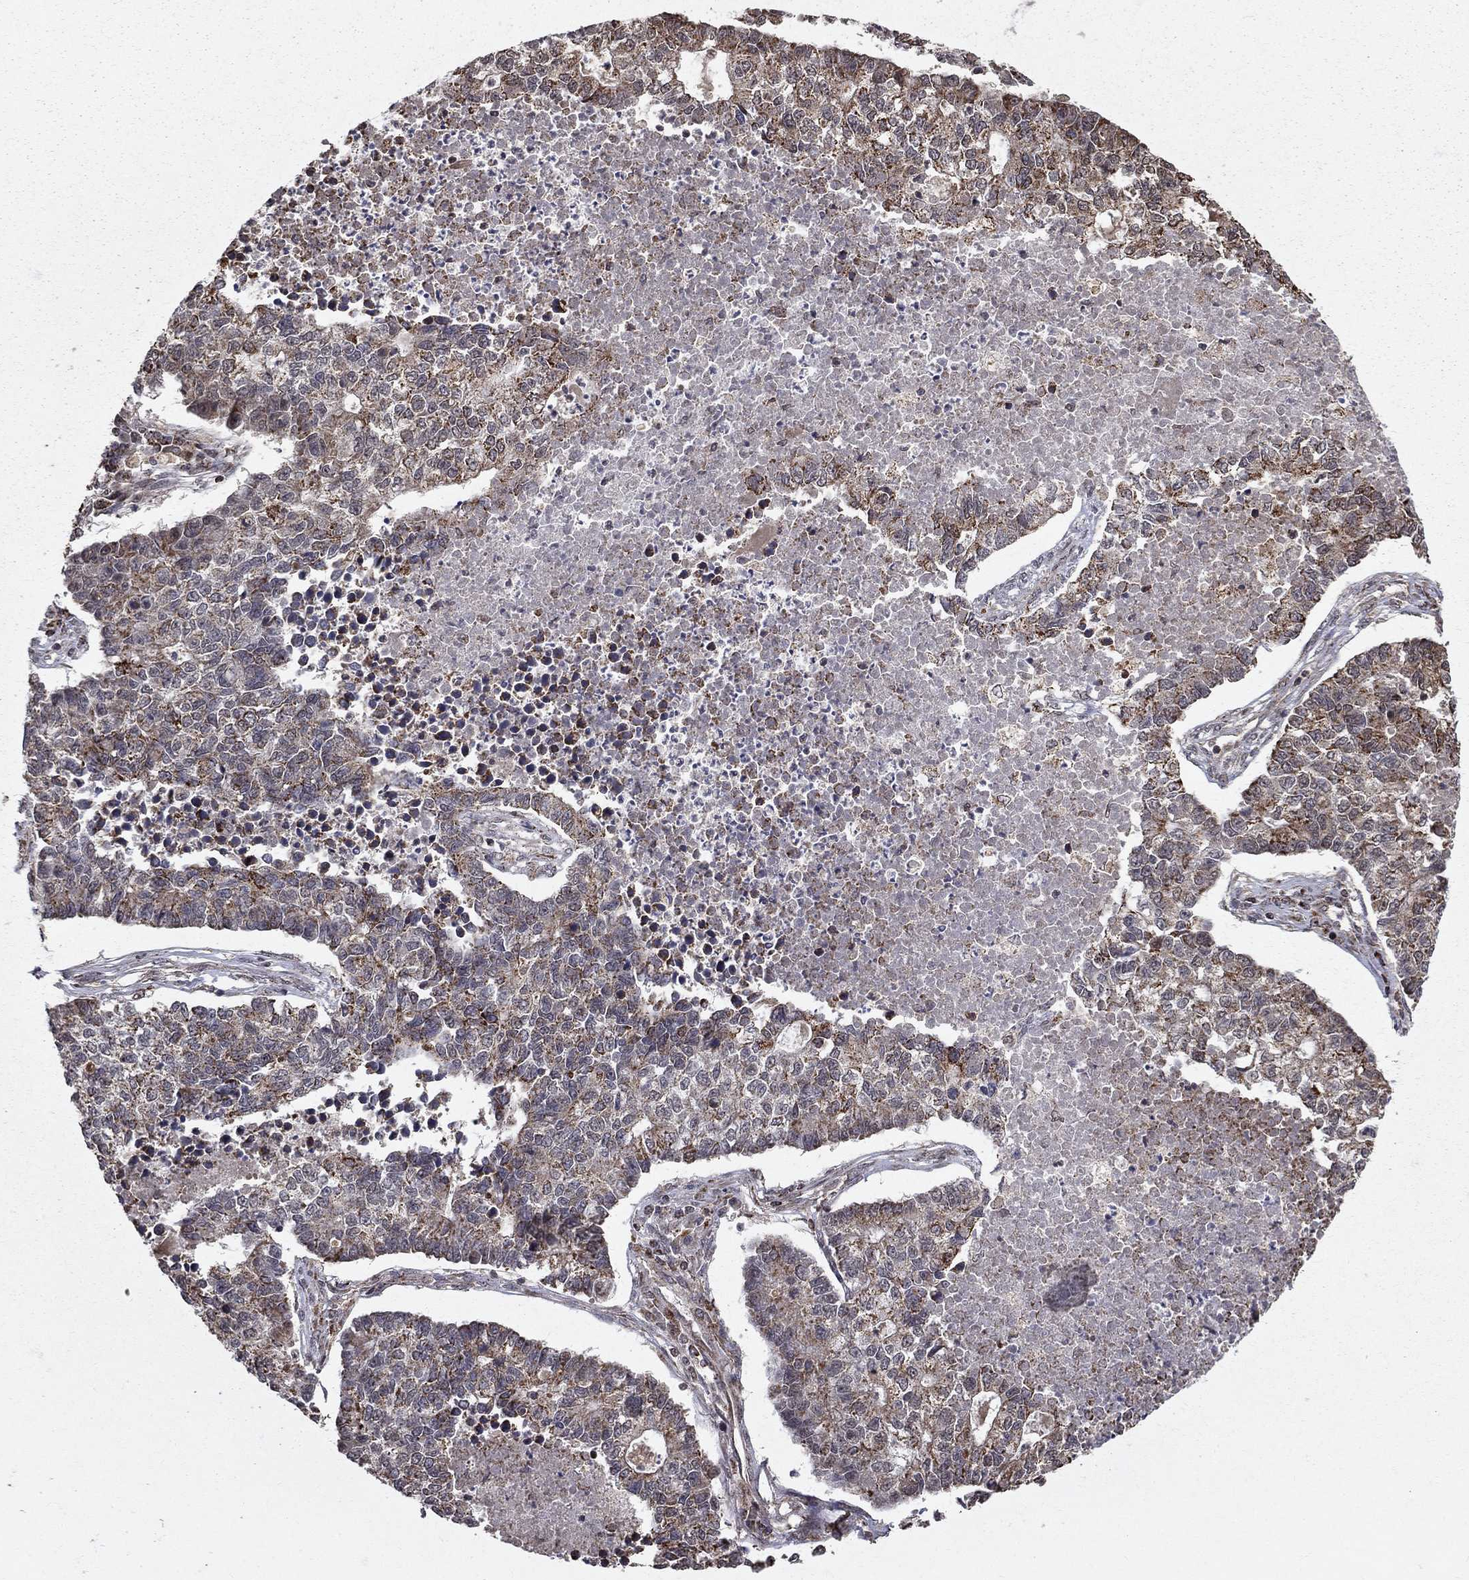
{"staining": {"intensity": "moderate", "quantity": ">75%", "location": "cytoplasmic/membranous"}, "tissue": "lung cancer", "cell_type": "Tumor cells", "image_type": "cancer", "snomed": [{"axis": "morphology", "description": "Adenocarcinoma, NOS"}, {"axis": "topography", "description": "Lung"}], "caption": "A medium amount of moderate cytoplasmic/membranous expression is present in about >75% of tumor cells in lung adenocarcinoma tissue.", "gene": "ACOT13", "patient": {"sex": "male", "age": 57}}